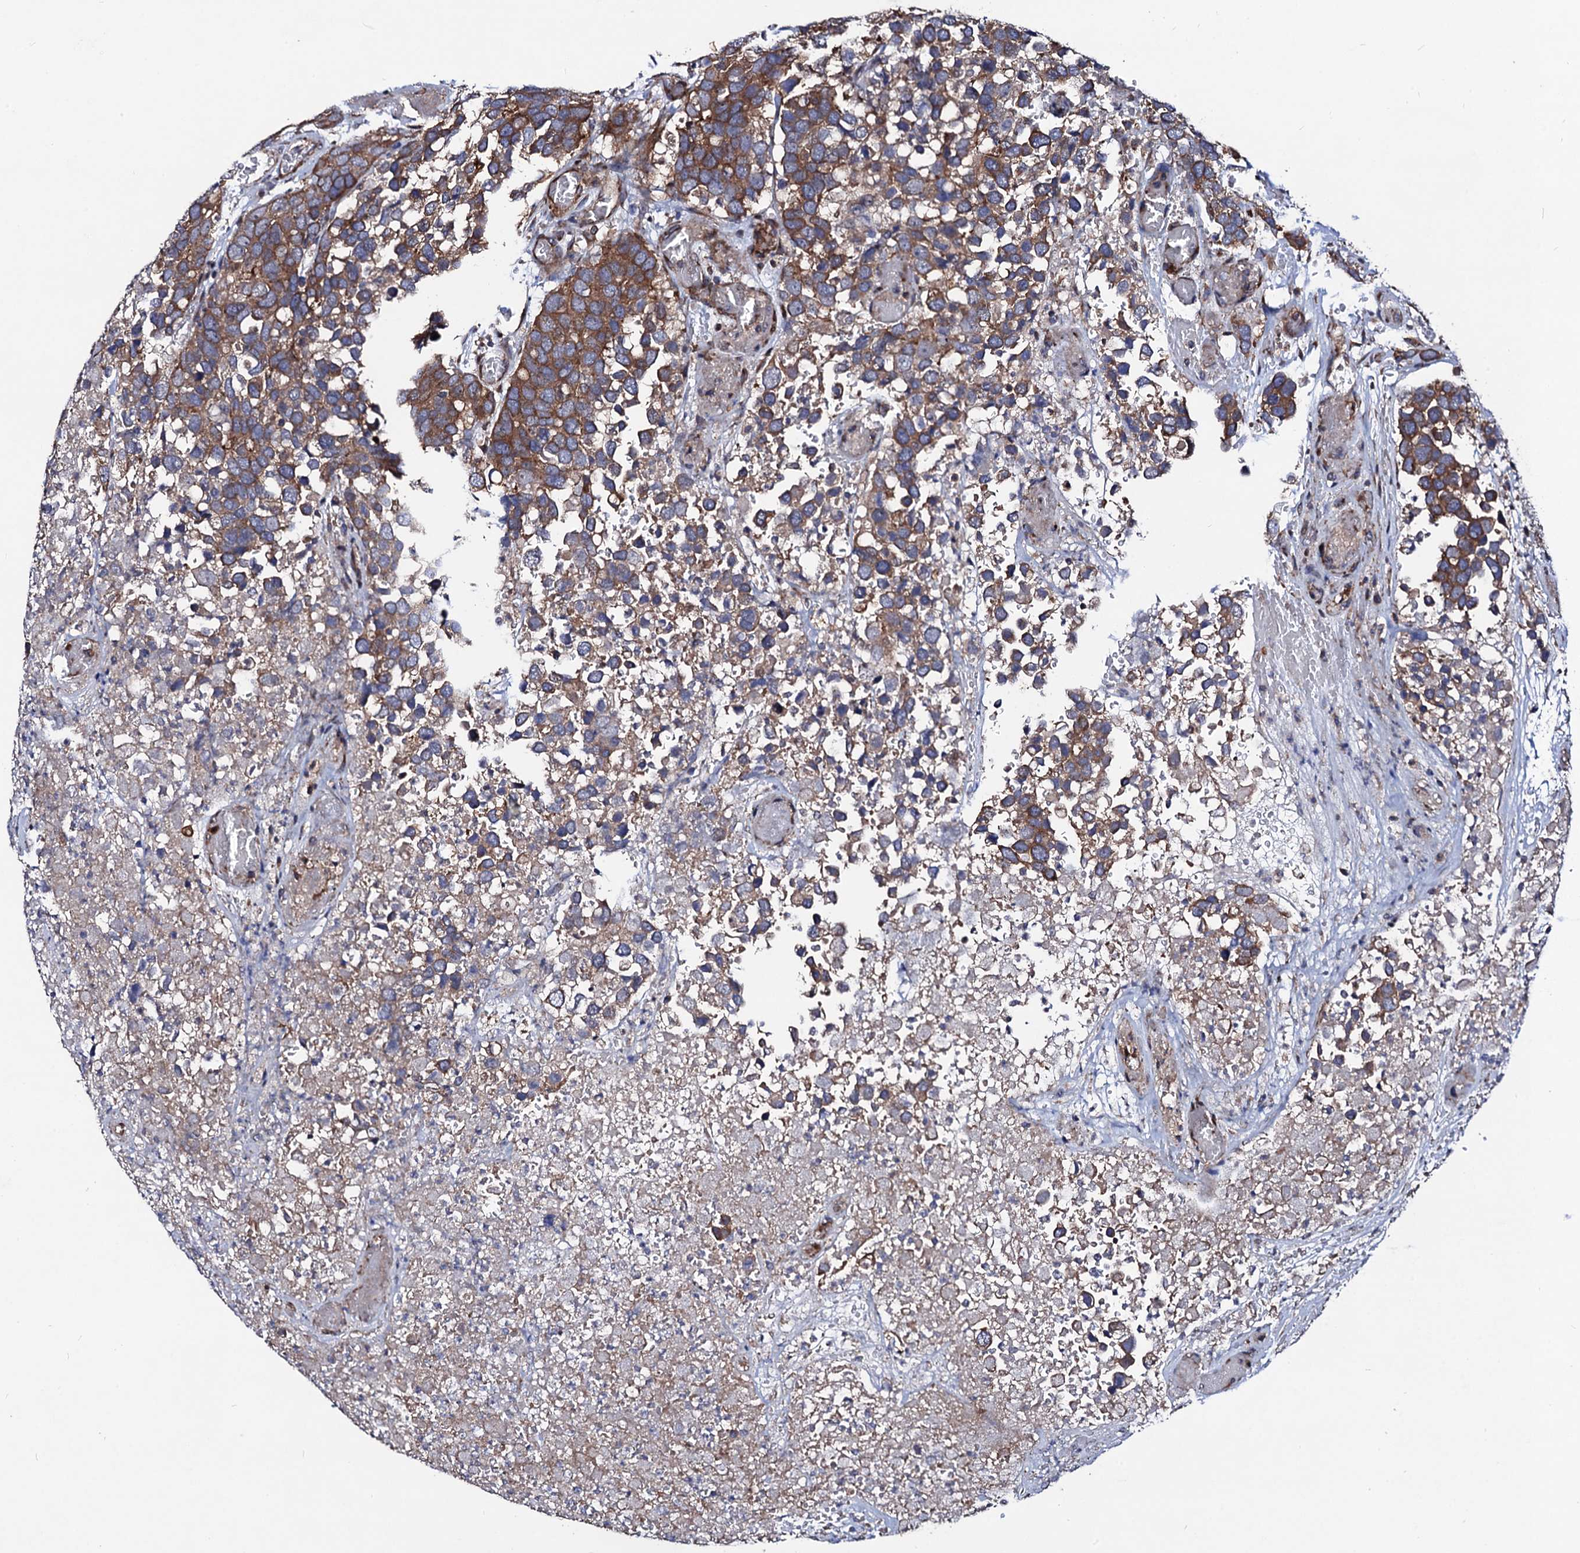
{"staining": {"intensity": "strong", "quantity": ">75%", "location": "cytoplasmic/membranous"}, "tissue": "breast cancer", "cell_type": "Tumor cells", "image_type": "cancer", "snomed": [{"axis": "morphology", "description": "Duct carcinoma"}, {"axis": "topography", "description": "Breast"}], "caption": "Breast cancer stained with DAB (3,3'-diaminobenzidine) immunohistochemistry exhibits high levels of strong cytoplasmic/membranous staining in approximately >75% of tumor cells. (DAB IHC with brightfield microscopy, high magnification).", "gene": "DYDC1", "patient": {"sex": "female", "age": 83}}